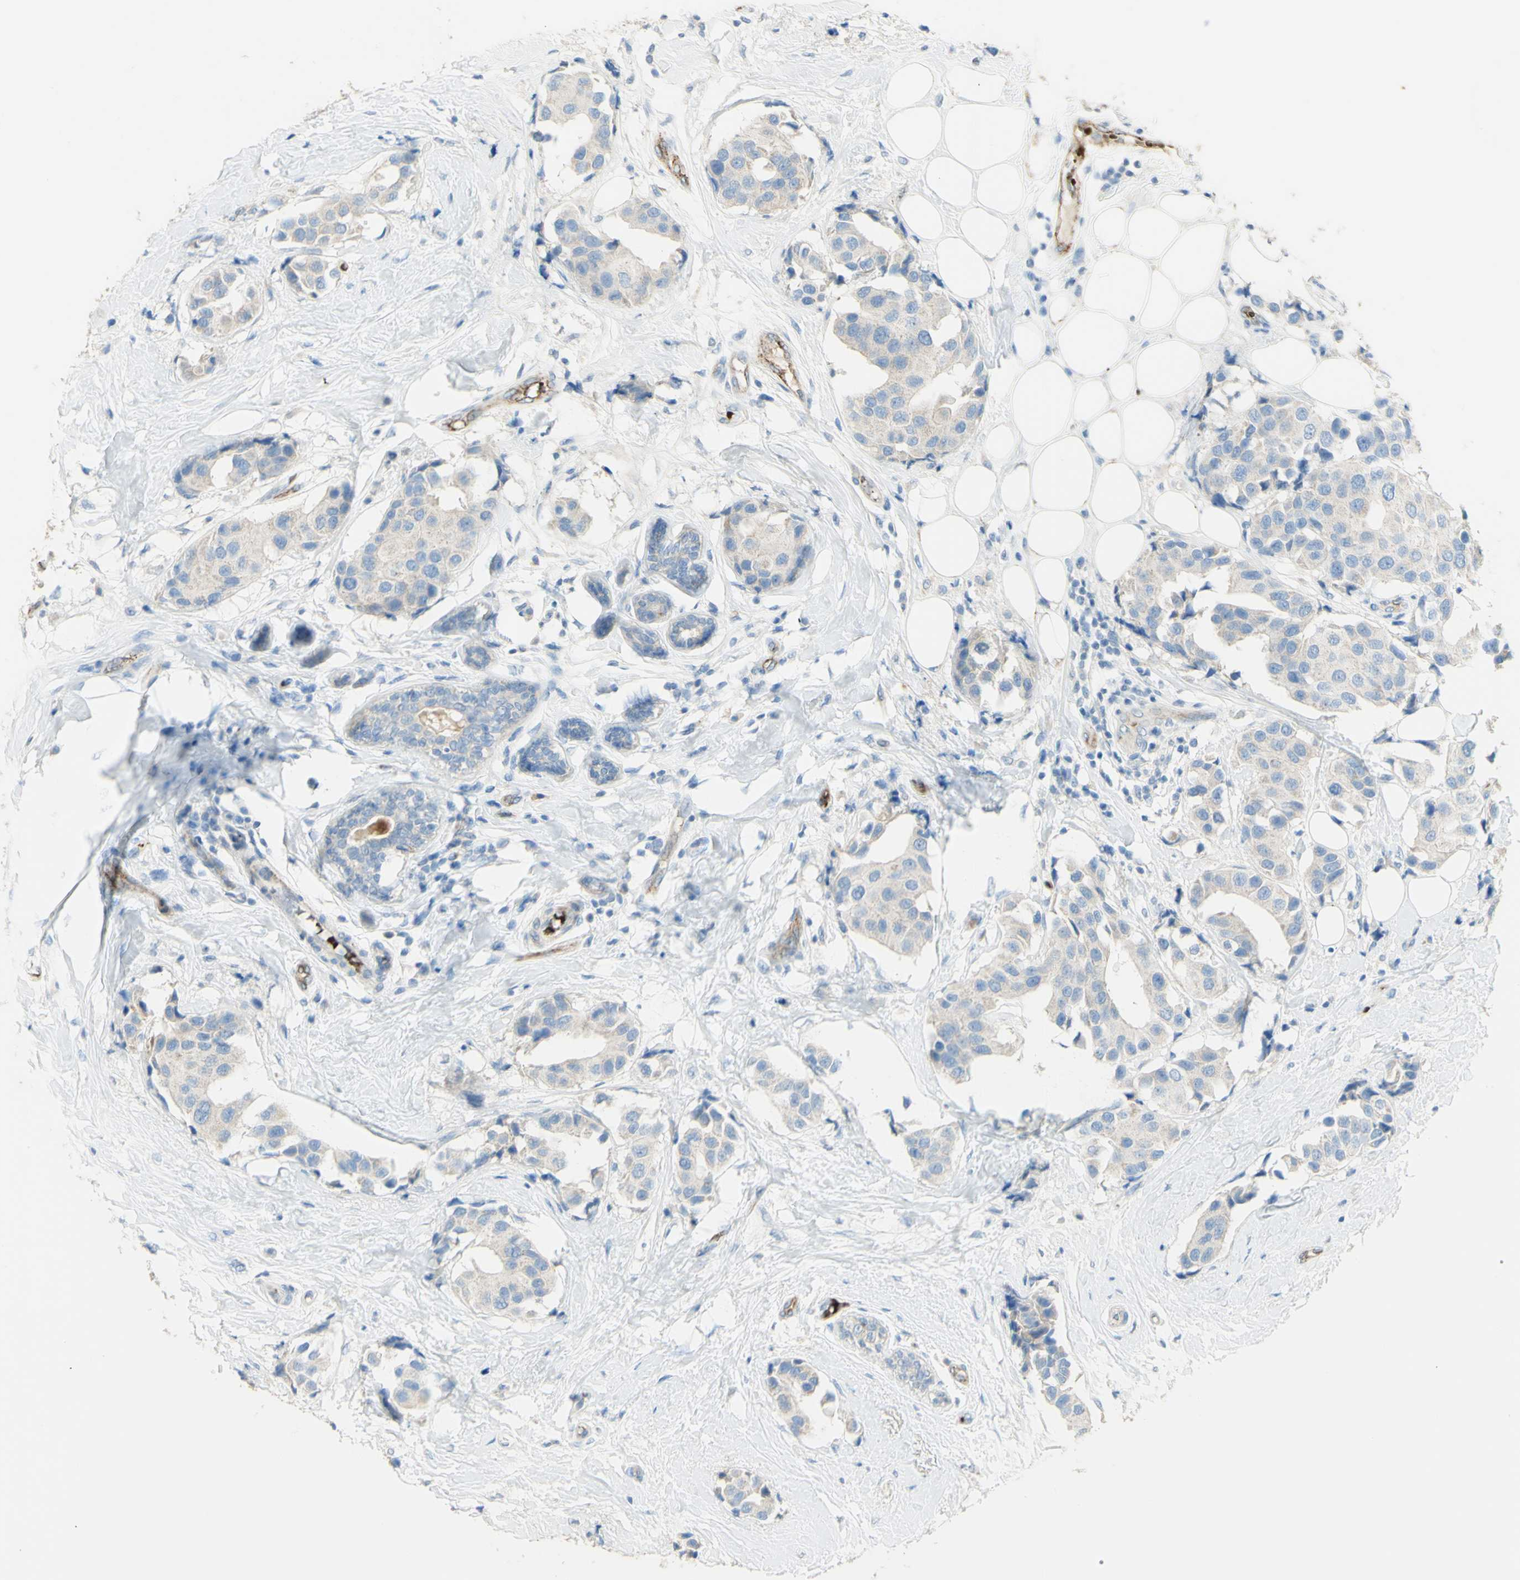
{"staining": {"intensity": "weak", "quantity": "<25%", "location": "cytoplasmic/membranous"}, "tissue": "breast cancer", "cell_type": "Tumor cells", "image_type": "cancer", "snomed": [{"axis": "morphology", "description": "Normal tissue, NOS"}, {"axis": "morphology", "description": "Duct carcinoma"}, {"axis": "topography", "description": "Breast"}], "caption": "A high-resolution histopathology image shows immunohistochemistry staining of infiltrating ductal carcinoma (breast), which demonstrates no significant expression in tumor cells.", "gene": "GAN", "patient": {"sex": "female", "age": 39}}